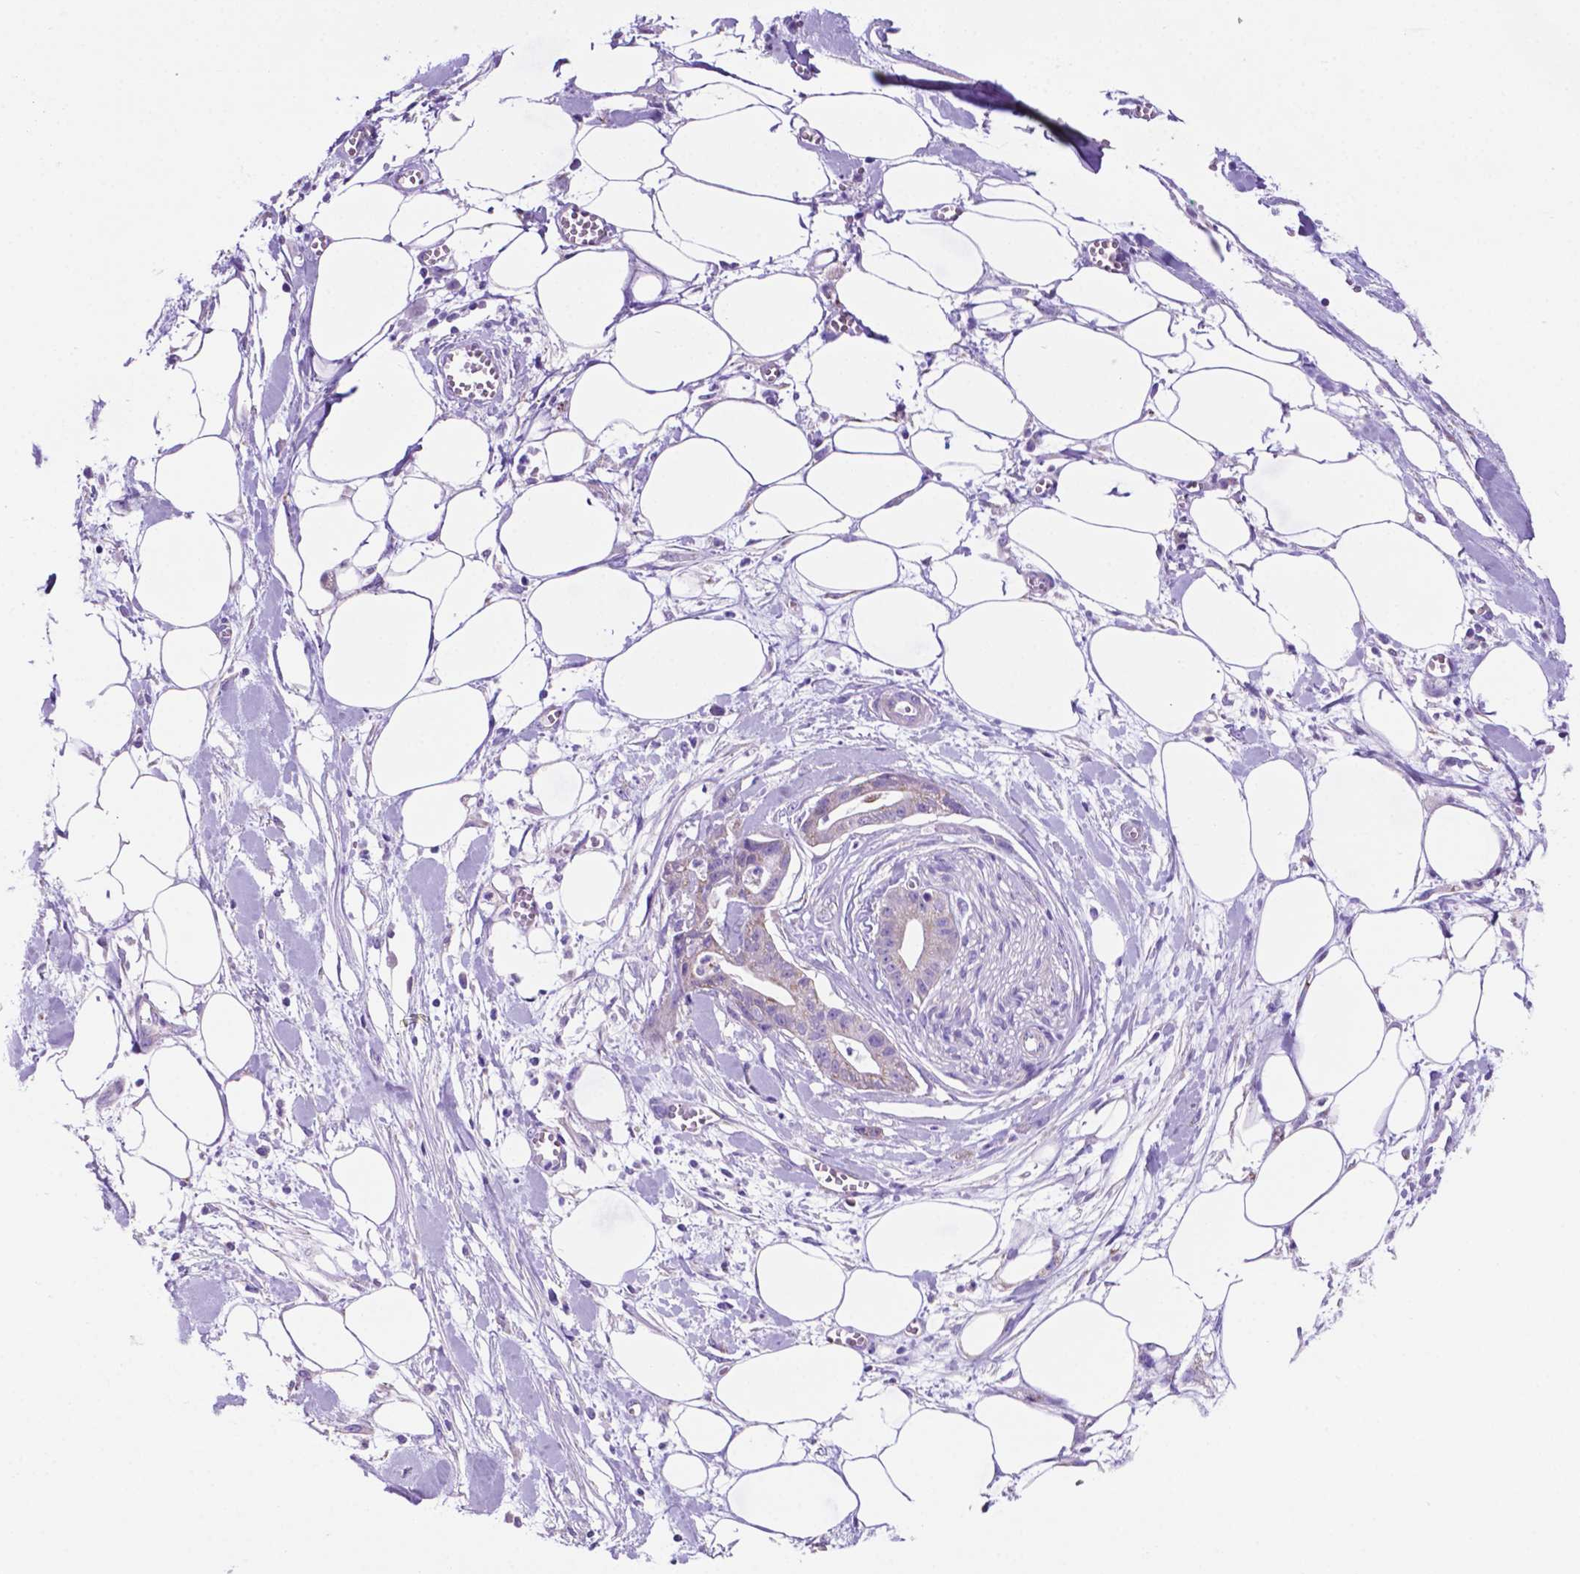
{"staining": {"intensity": "weak", "quantity": "<25%", "location": "cytoplasmic/membranous"}, "tissue": "pancreatic cancer", "cell_type": "Tumor cells", "image_type": "cancer", "snomed": [{"axis": "morphology", "description": "Normal tissue, NOS"}, {"axis": "morphology", "description": "Adenocarcinoma, NOS"}, {"axis": "topography", "description": "Lymph node"}, {"axis": "topography", "description": "Pancreas"}], "caption": "There is no significant positivity in tumor cells of adenocarcinoma (pancreatic). Brightfield microscopy of IHC stained with DAB (brown) and hematoxylin (blue), captured at high magnification.", "gene": "TMEM121B", "patient": {"sex": "female", "age": 58}}